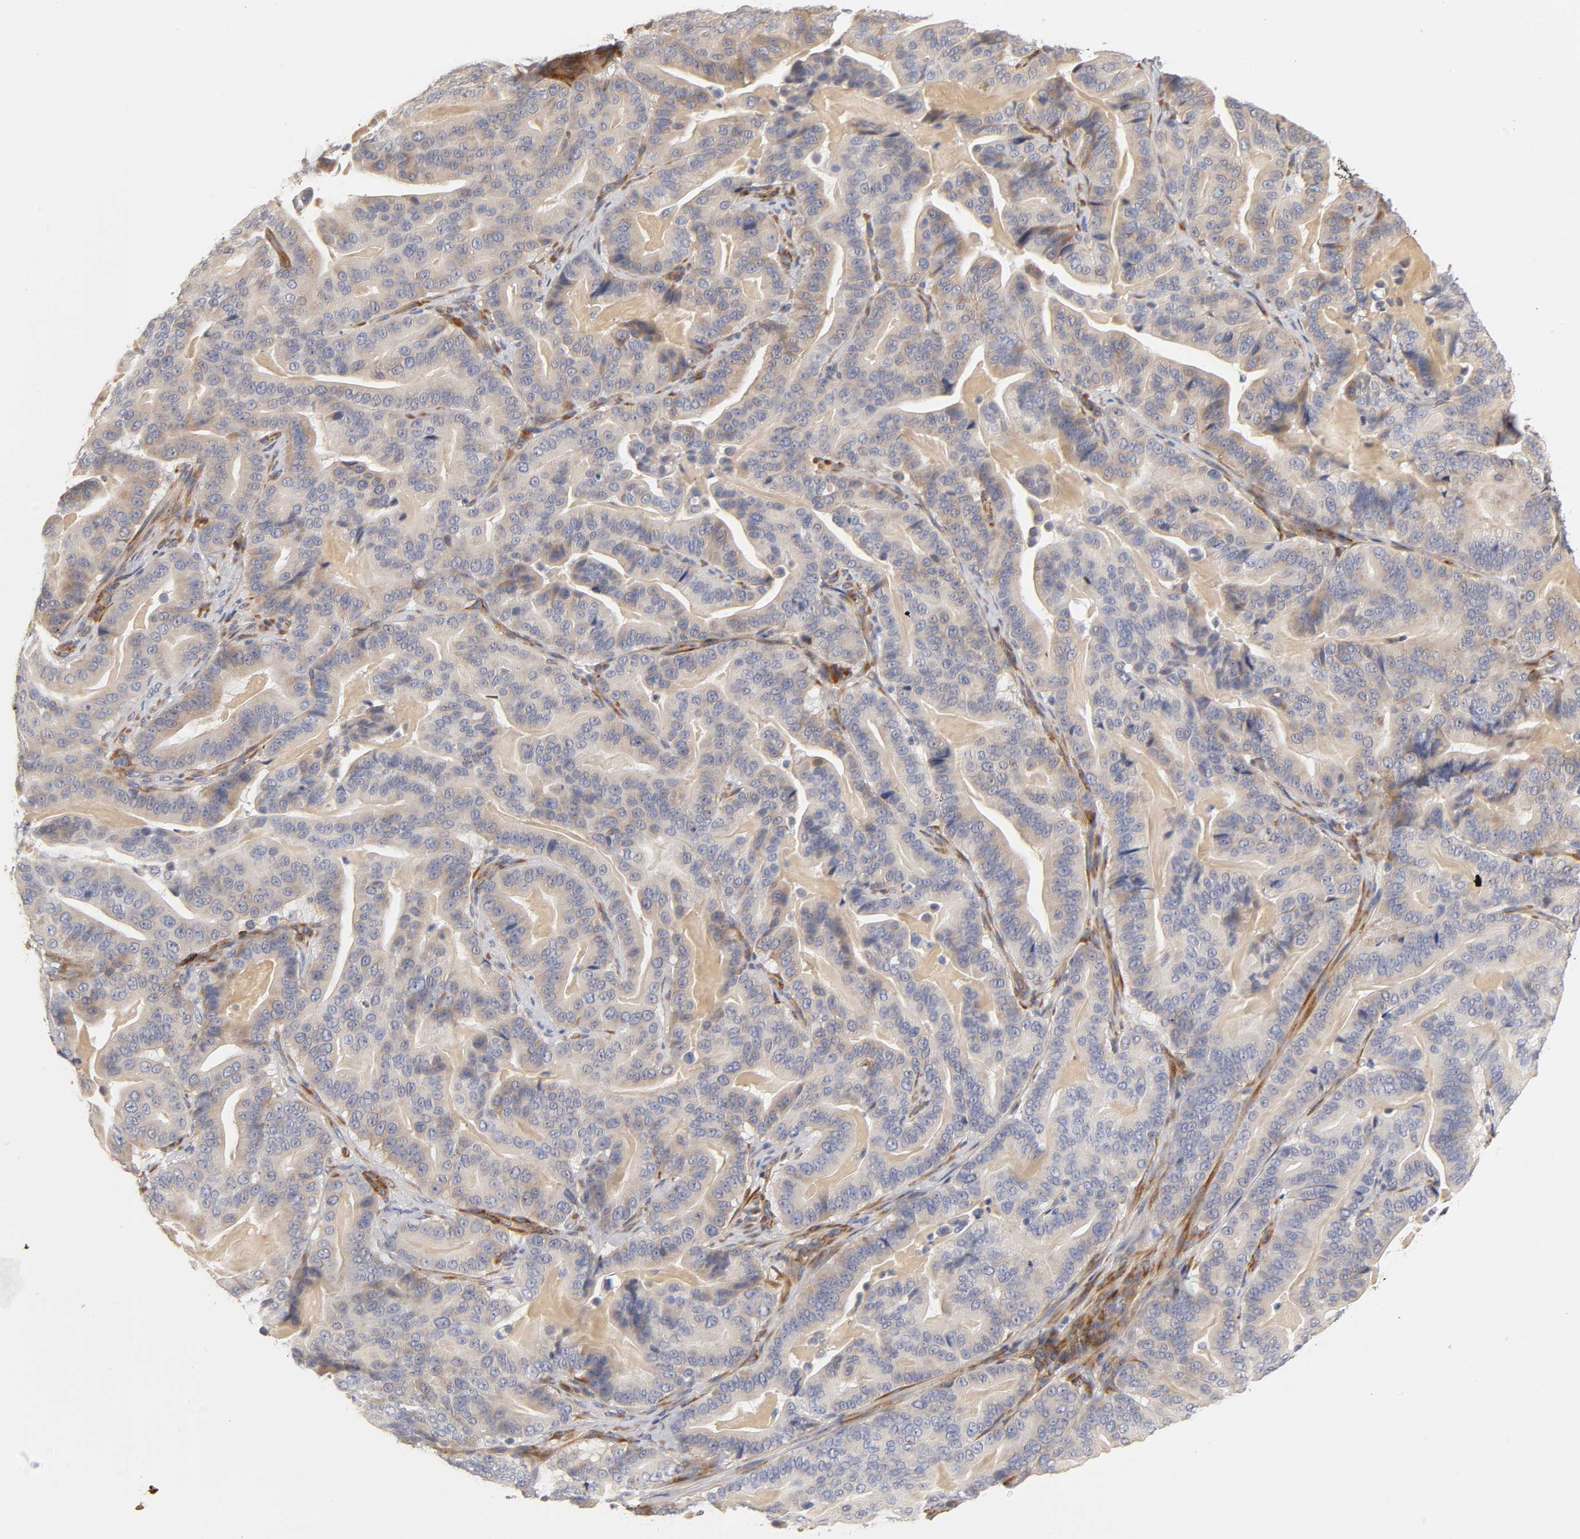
{"staining": {"intensity": "negative", "quantity": "none", "location": "none"}, "tissue": "pancreatic cancer", "cell_type": "Tumor cells", "image_type": "cancer", "snomed": [{"axis": "morphology", "description": "Adenocarcinoma, NOS"}, {"axis": "topography", "description": "Pancreas"}], "caption": "This is an immunohistochemistry (IHC) image of pancreatic cancer (adenocarcinoma). There is no staining in tumor cells.", "gene": "LAMB1", "patient": {"sex": "male", "age": 63}}